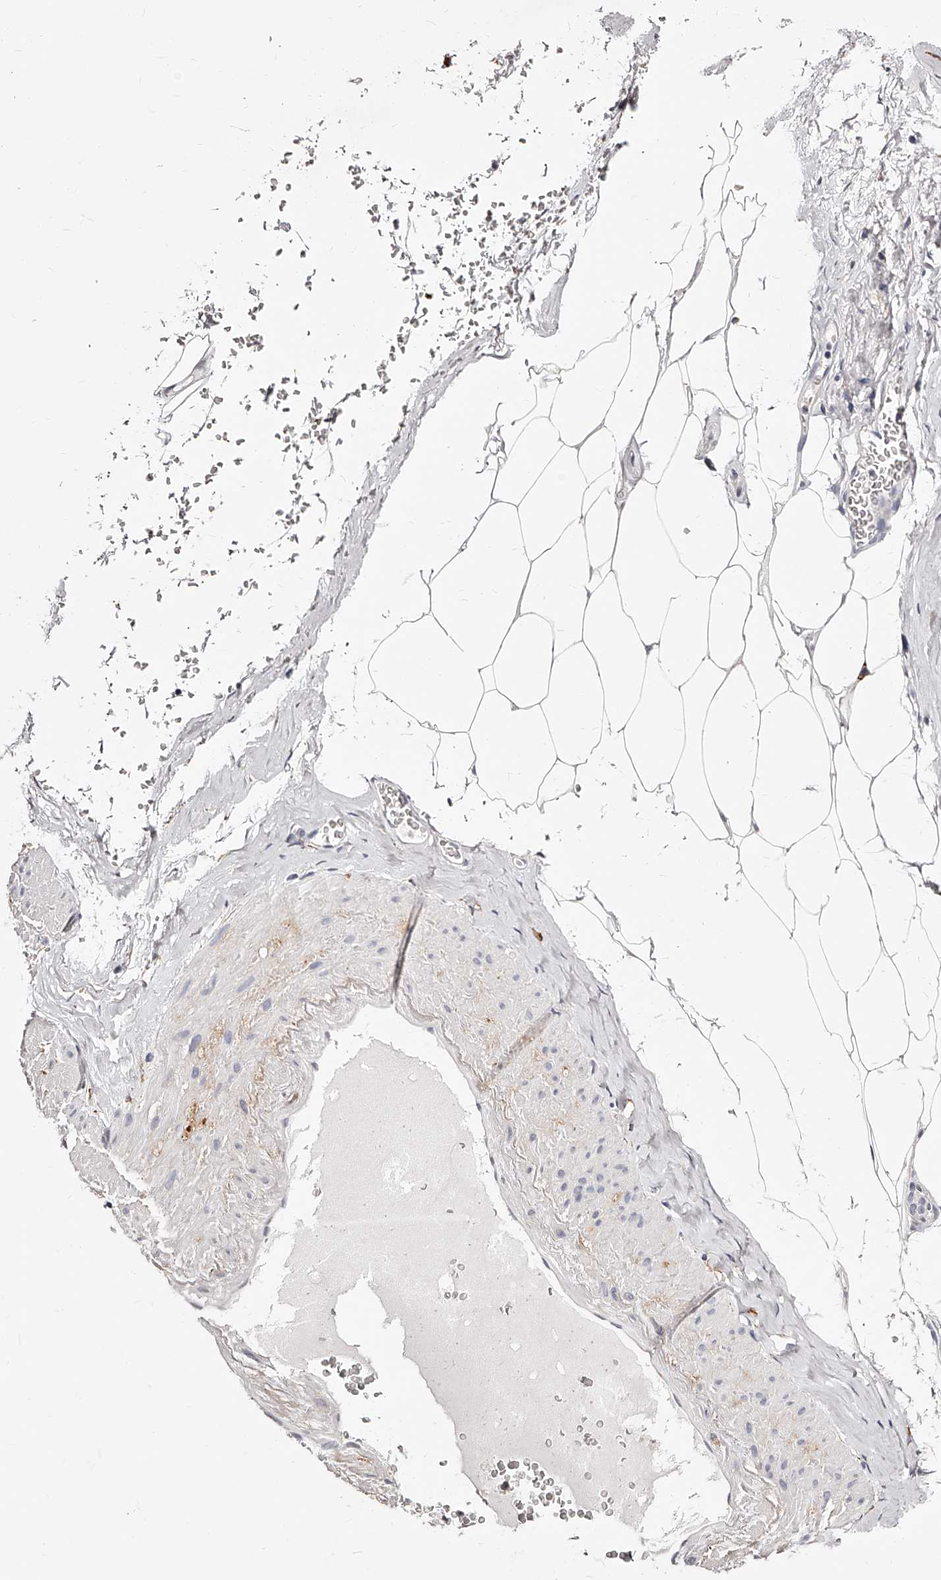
{"staining": {"intensity": "negative", "quantity": "none", "location": "none"}, "tissue": "adipose tissue", "cell_type": "Adipocytes", "image_type": "normal", "snomed": [{"axis": "morphology", "description": "Normal tissue, NOS"}, {"axis": "morphology", "description": "Adenocarcinoma, Low grade"}, {"axis": "topography", "description": "Prostate"}, {"axis": "topography", "description": "Peripheral nerve tissue"}], "caption": "Immunohistochemistry (IHC) micrograph of normal adipose tissue stained for a protein (brown), which demonstrates no expression in adipocytes.", "gene": "CD82", "patient": {"sex": "male", "age": 63}}